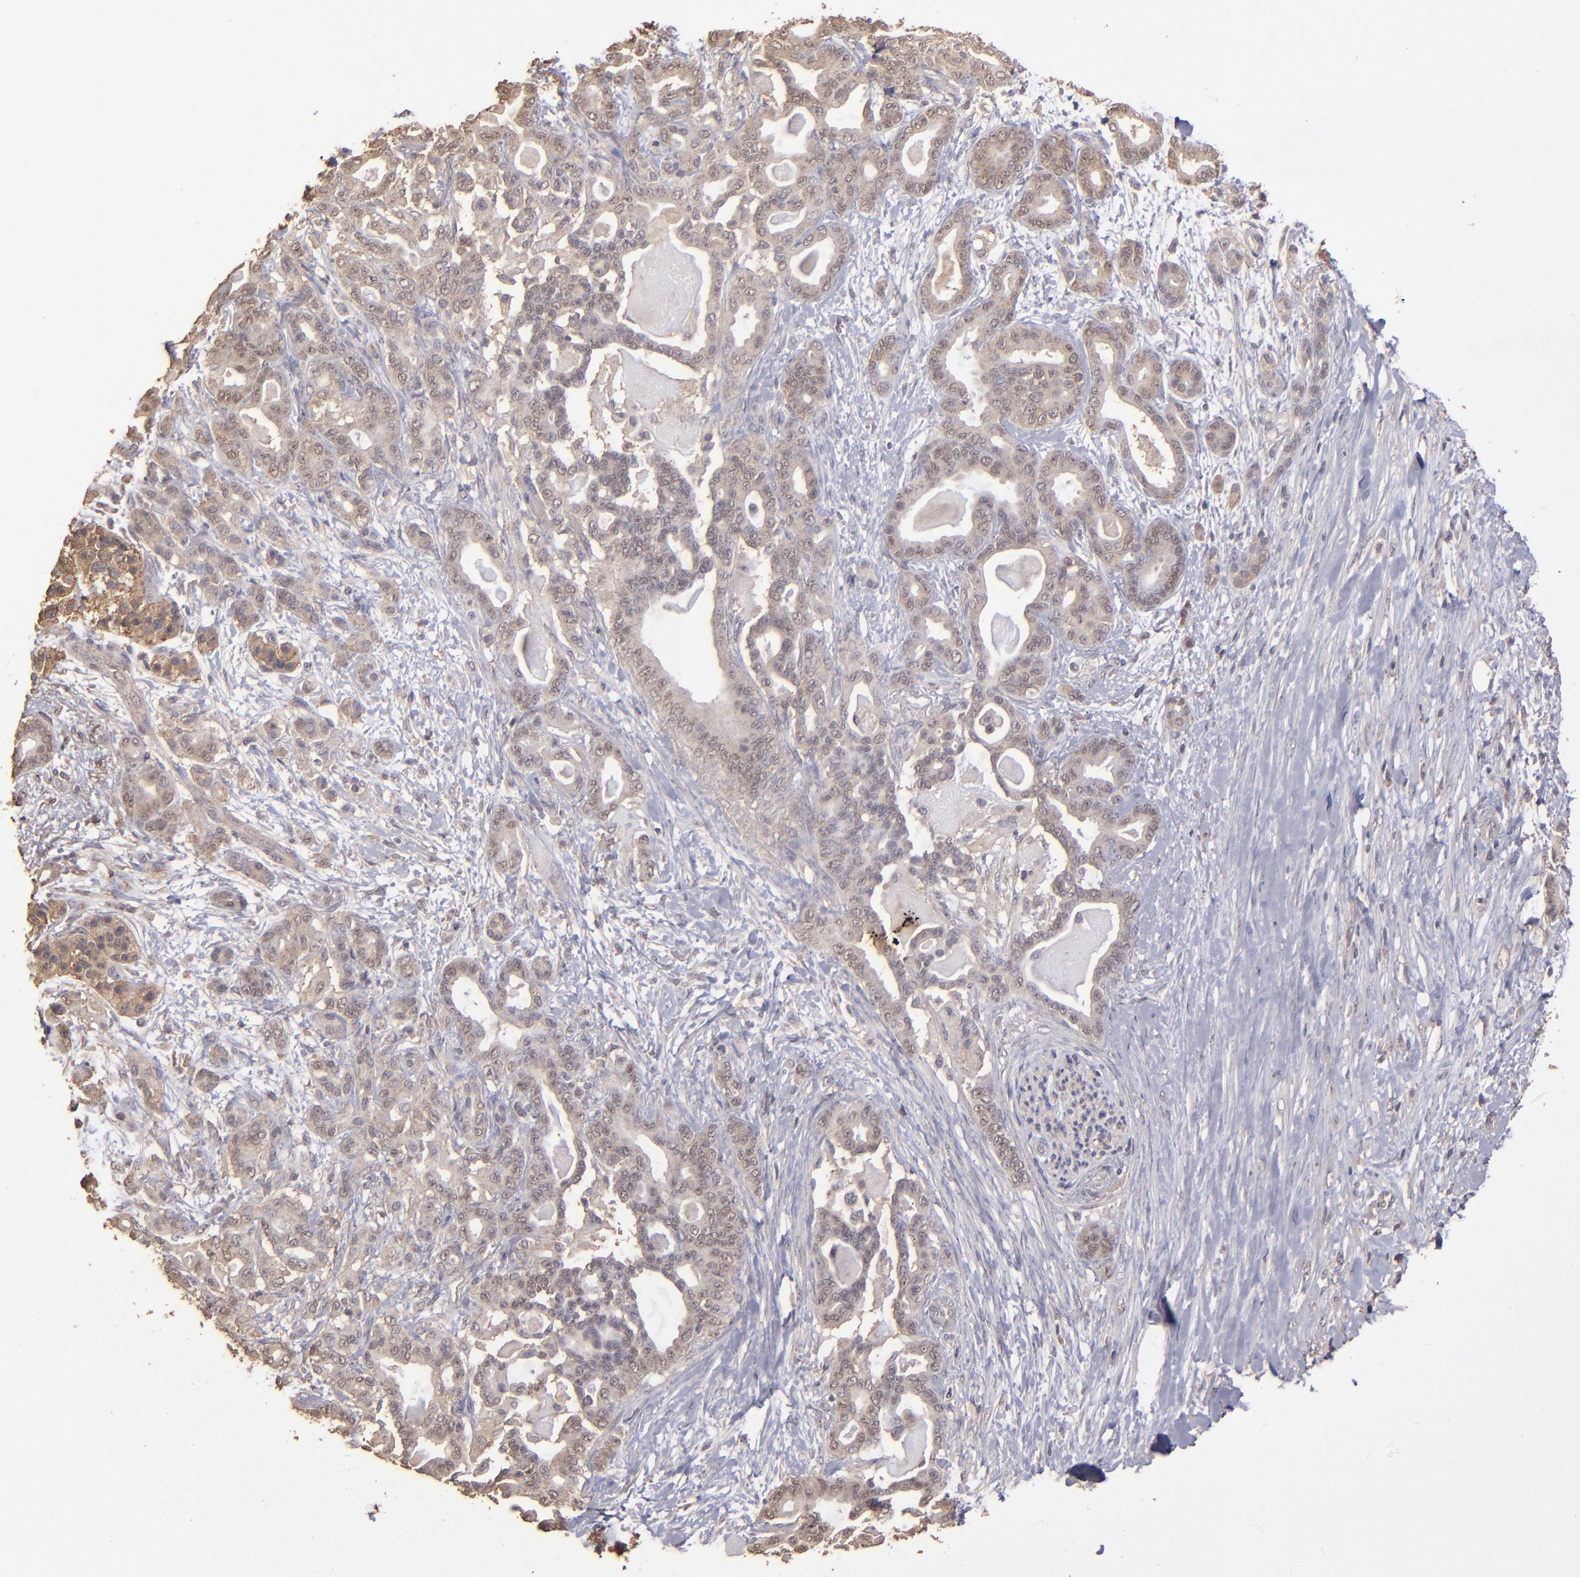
{"staining": {"intensity": "weak", "quantity": "25%-75%", "location": "cytoplasmic/membranous"}, "tissue": "pancreatic cancer", "cell_type": "Tumor cells", "image_type": "cancer", "snomed": [{"axis": "morphology", "description": "Adenocarcinoma, NOS"}, {"axis": "topography", "description": "Pancreas"}], "caption": "Pancreatic cancer stained for a protein (brown) shows weak cytoplasmic/membranous positive staining in approximately 25%-75% of tumor cells.", "gene": "FAT1", "patient": {"sex": "male", "age": 63}}